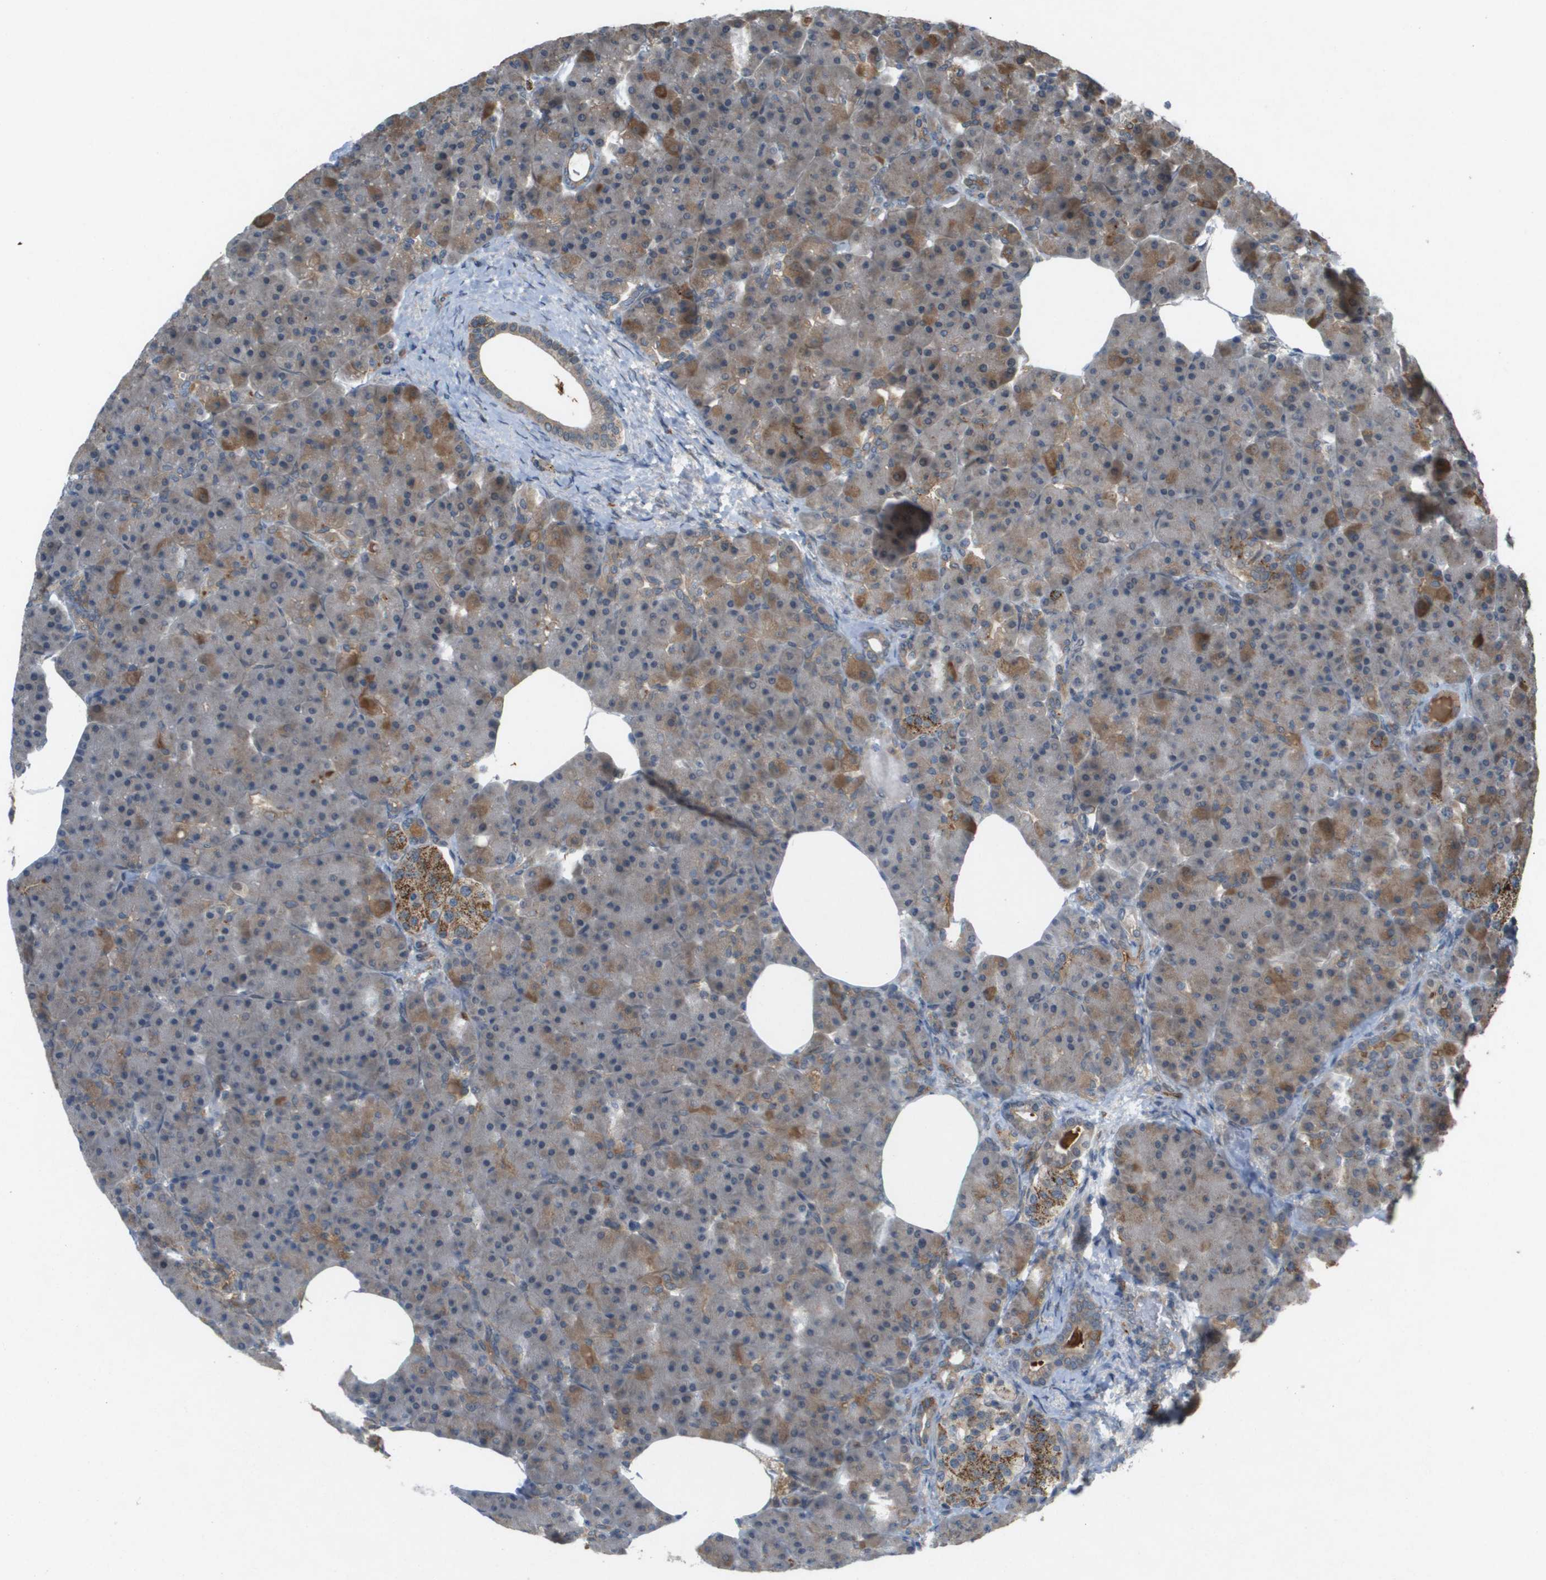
{"staining": {"intensity": "moderate", "quantity": "<25%", "location": "cytoplasmic/membranous"}, "tissue": "pancreas", "cell_type": "Exocrine glandular cells", "image_type": "normal", "snomed": [{"axis": "morphology", "description": "Normal tissue, NOS"}, {"axis": "topography", "description": "Pancreas"}], "caption": "Immunohistochemistry of normal pancreas demonstrates low levels of moderate cytoplasmic/membranous positivity in approximately <25% of exocrine glandular cells. Using DAB (3,3'-diaminobenzidine) (brown) and hematoxylin (blue) stains, captured at high magnification using brightfield microscopy.", "gene": "PALD1", "patient": {"sex": "female", "age": 70}}